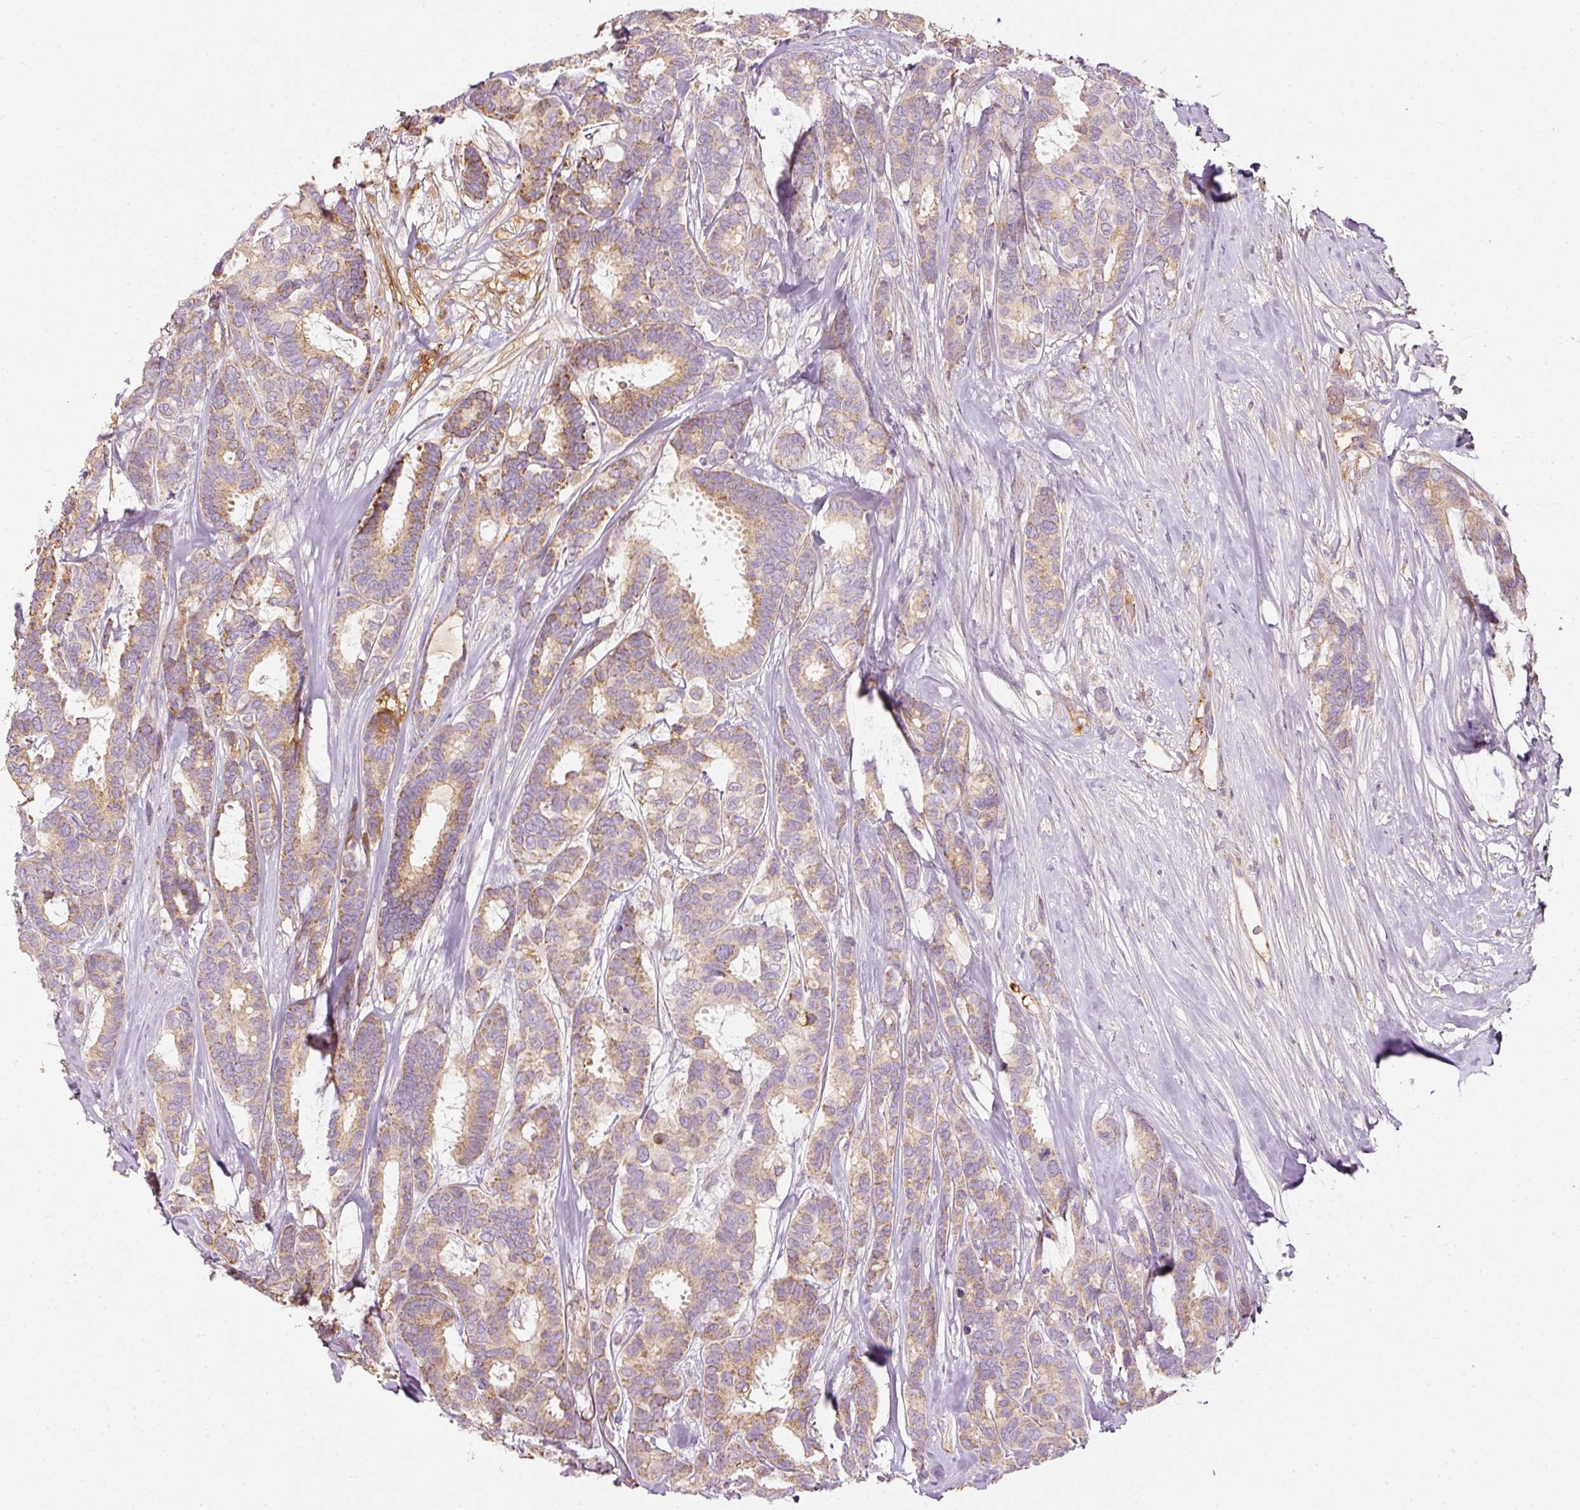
{"staining": {"intensity": "moderate", "quantity": ">75%", "location": "cytoplasmic/membranous"}, "tissue": "breast cancer", "cell_type": "Tumor cells", "image_type": "cancer", "snomed": [{"axis": "morphology", "description": "Duct carcinoma"}, {"axis": "topography", "description": "Breast"}], "caption": "High-magnification brightfield microscopy of breast intraductal carcinoma stained with DAB (brown) and counterstained with hematoxylin (blue). tumor cells exhibit moderate cytoplasmic/membranous expression is seen in approximately>75% of cells.", "gene": "SERPING1", "patient": {"sex": "female", "age": 87}}